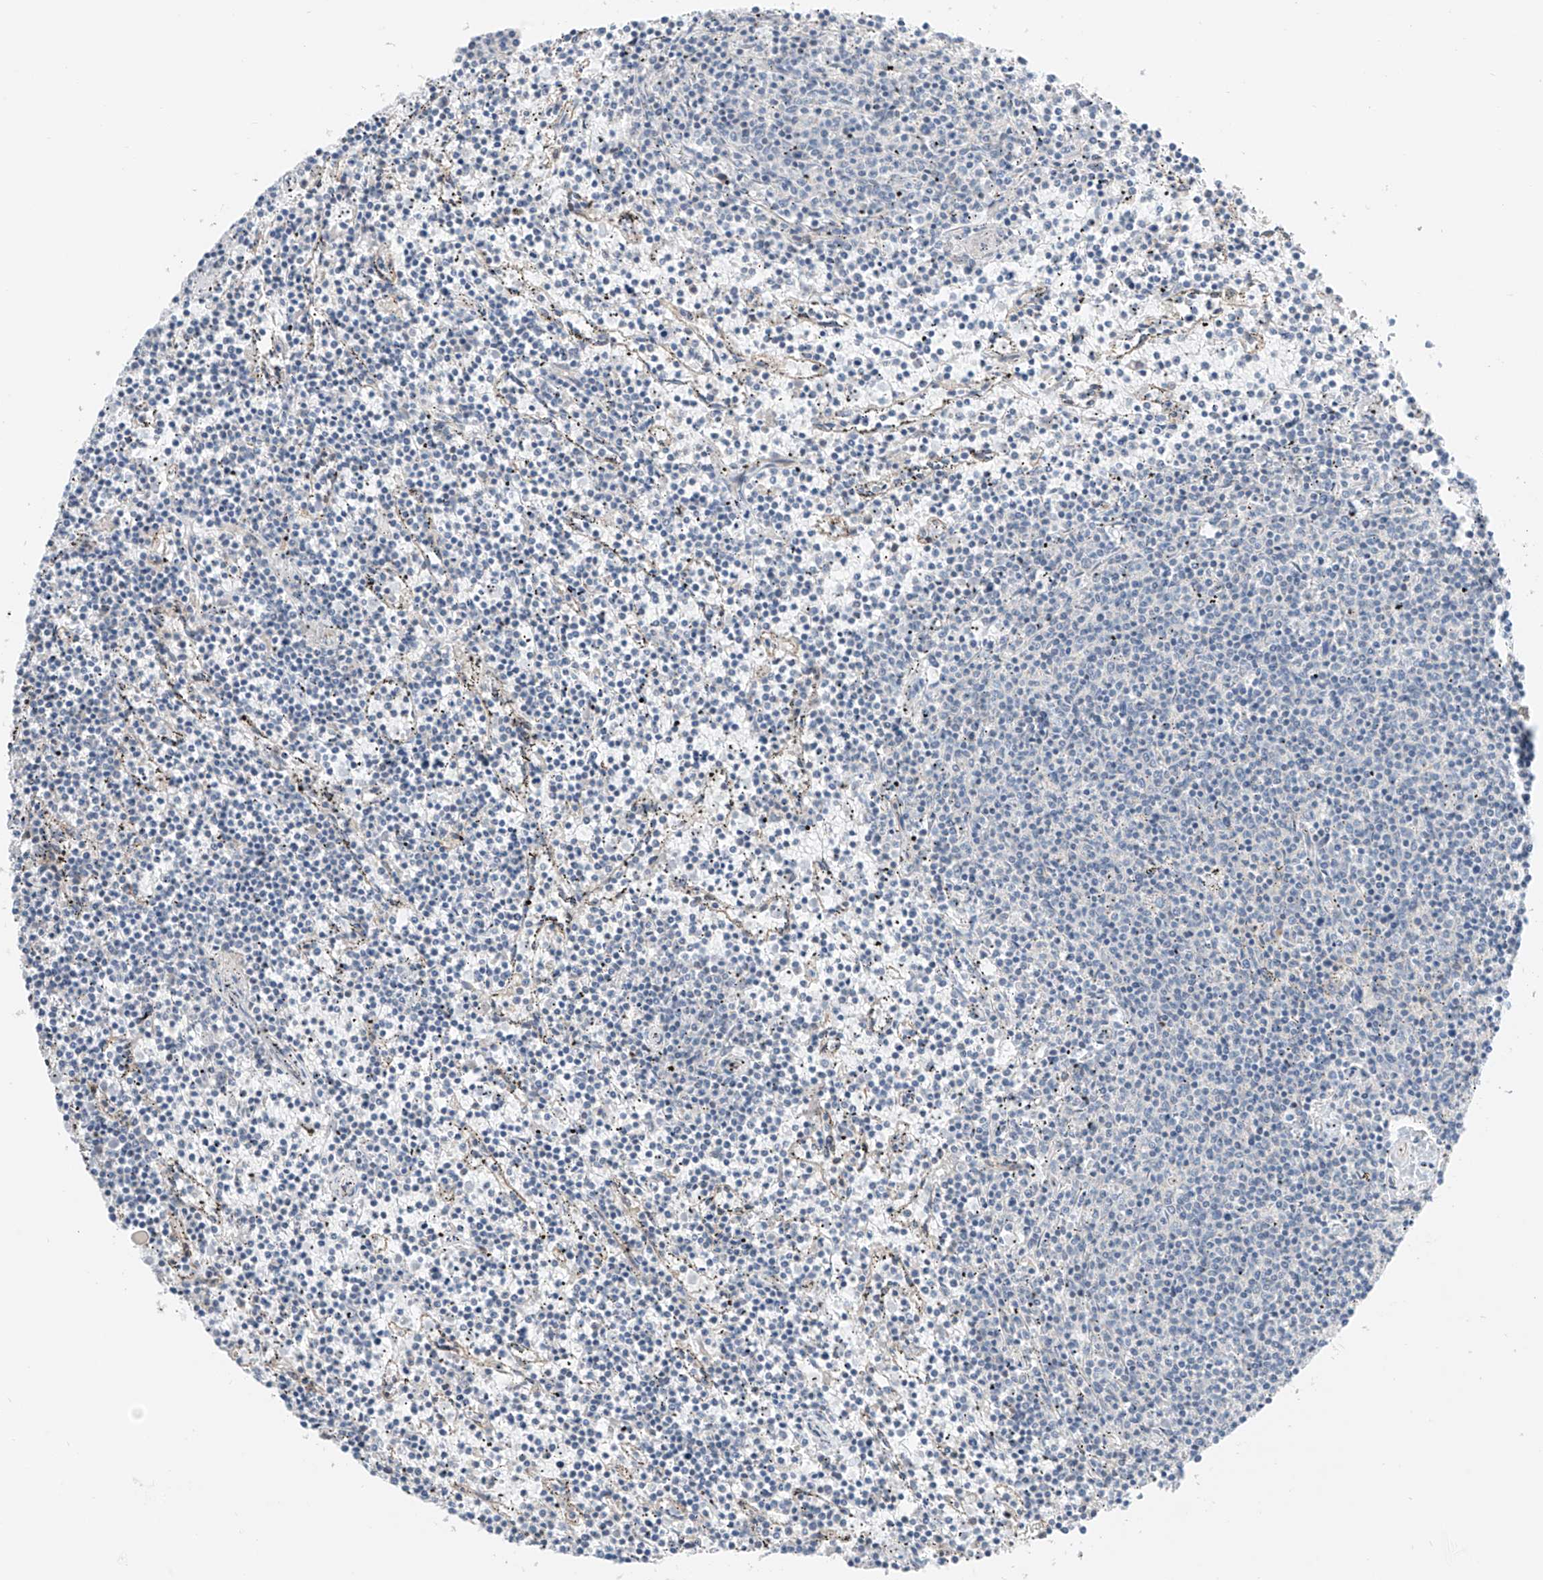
{"staining": {"intensity": "negative", "quantity": "none", "location": "none"}, "tissue": "lymphoma", "cell_type": "Tumor cells", "image_type": "cancer", "snomed": [{"axis": "morphology", "description": "Malignant lymphoma, non-Hodgkin's type, Low grade"}, {"axis": "topography", "description": "Spleen"}], "caption": "Immunohistochemical staining of human malignant lymphoma, non-Hodgkin's type (low-grade) displays no significant positivity in tumor cells. (Stains: DAB (3,3'-diaminobenzidine) immunohistochemistry with hematoxylin counter stain, Microscopy: brightfield microscopy at high magnification).", "gene": "ABLIM2", "patient": {"sex": "female", "age": 50}}